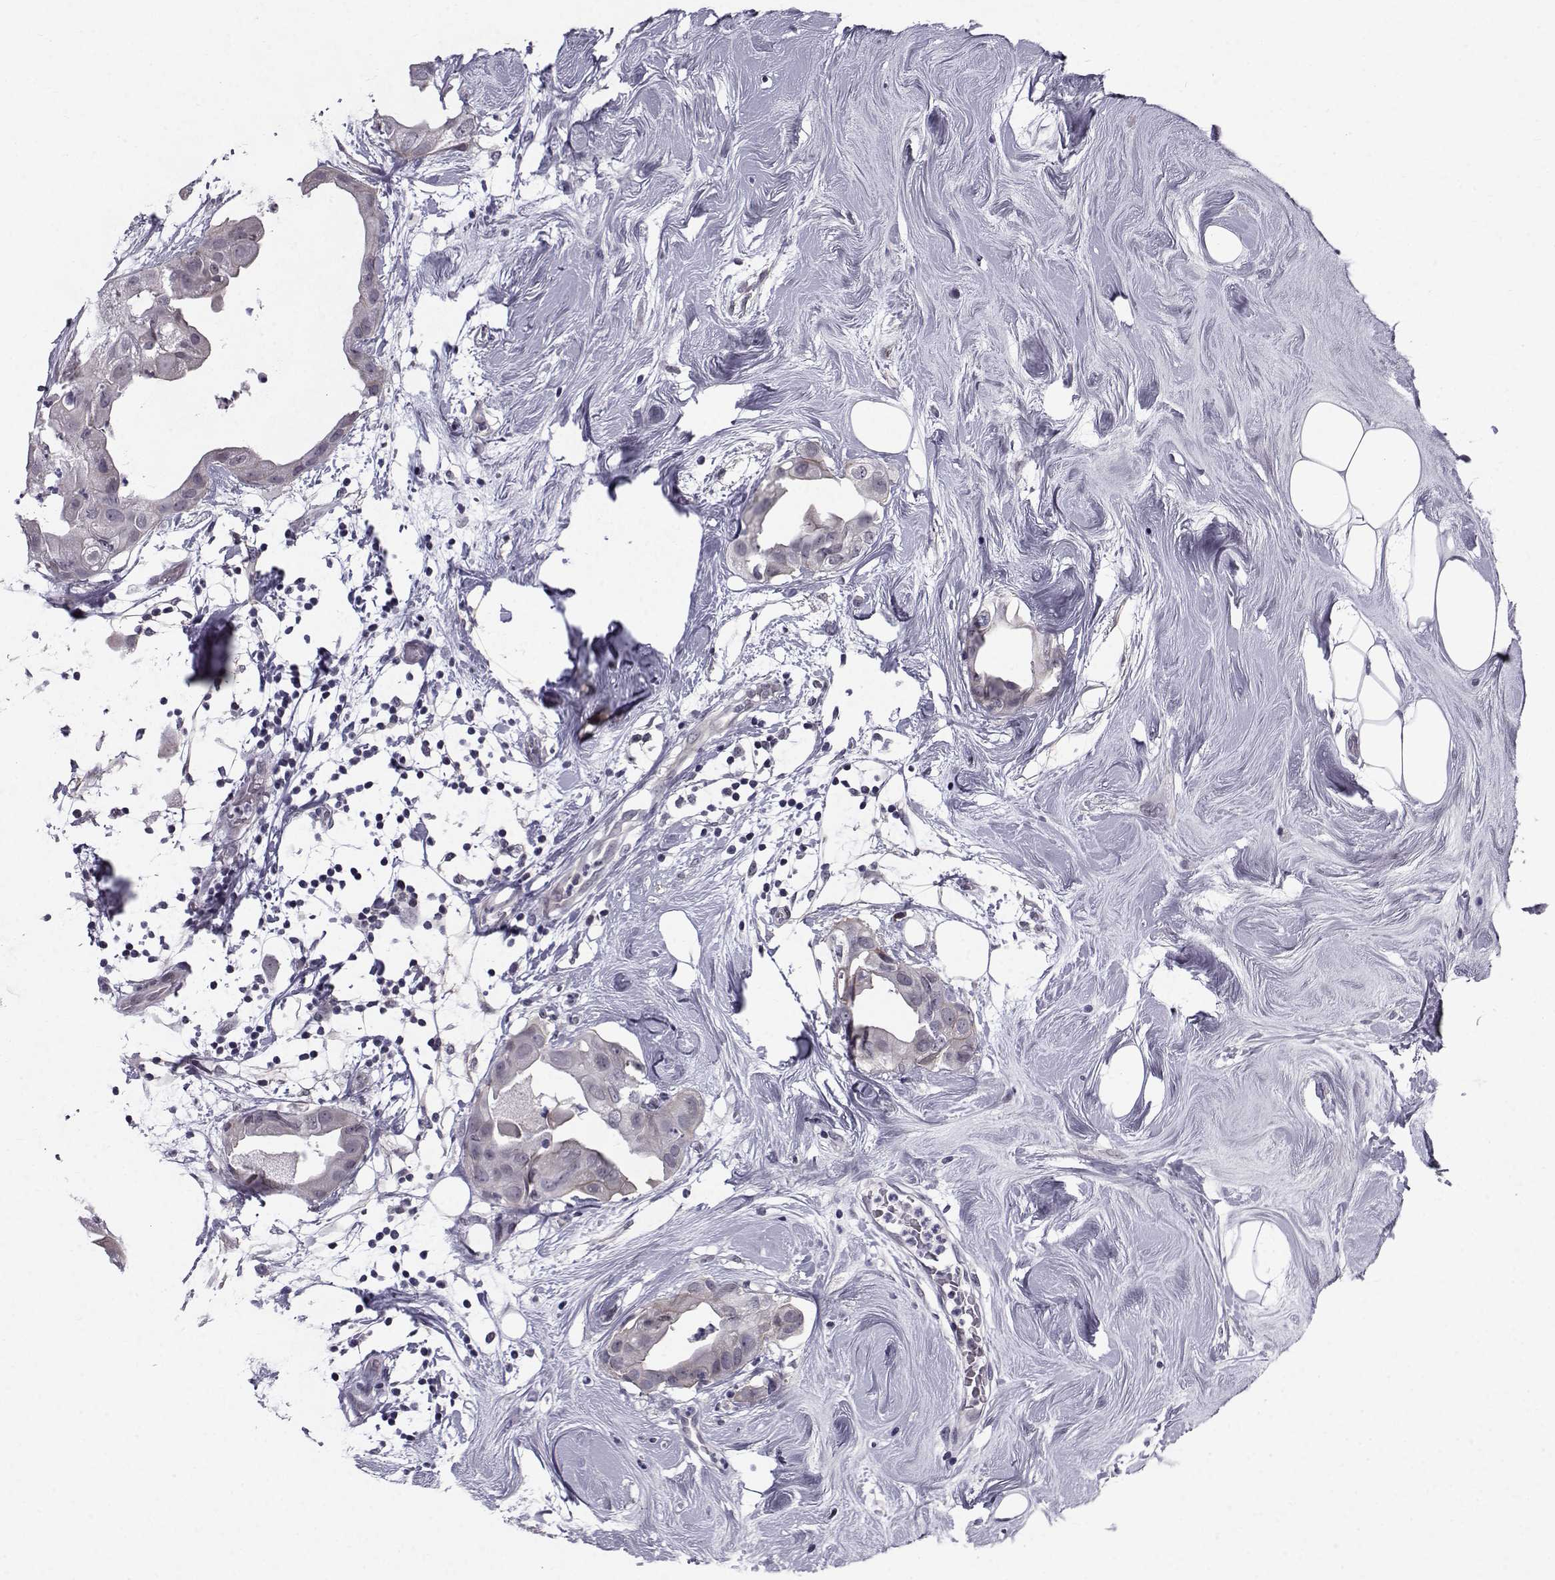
{"staining": {"intensity": "negative", "quantity": "none", "location": "none"}, "tissue": "breast cancer", "cell_type": "Tumor cells", "image_type": "cancer", "snomed": [{"axis": "morphology", "description": "Normal tissue, NOS"}, {"axis": "morphology", "description": "Duct carcinoma"}, {"axis": "topography", "description": "Breast"}], "caption": "DAB (3,3'-diaminobenzidine) immunohistochemical staining of human breast cancer displays no significant expression in tumor cells.", "gene": "RBM24", "patient": {"sex": "female", "age": 40}}